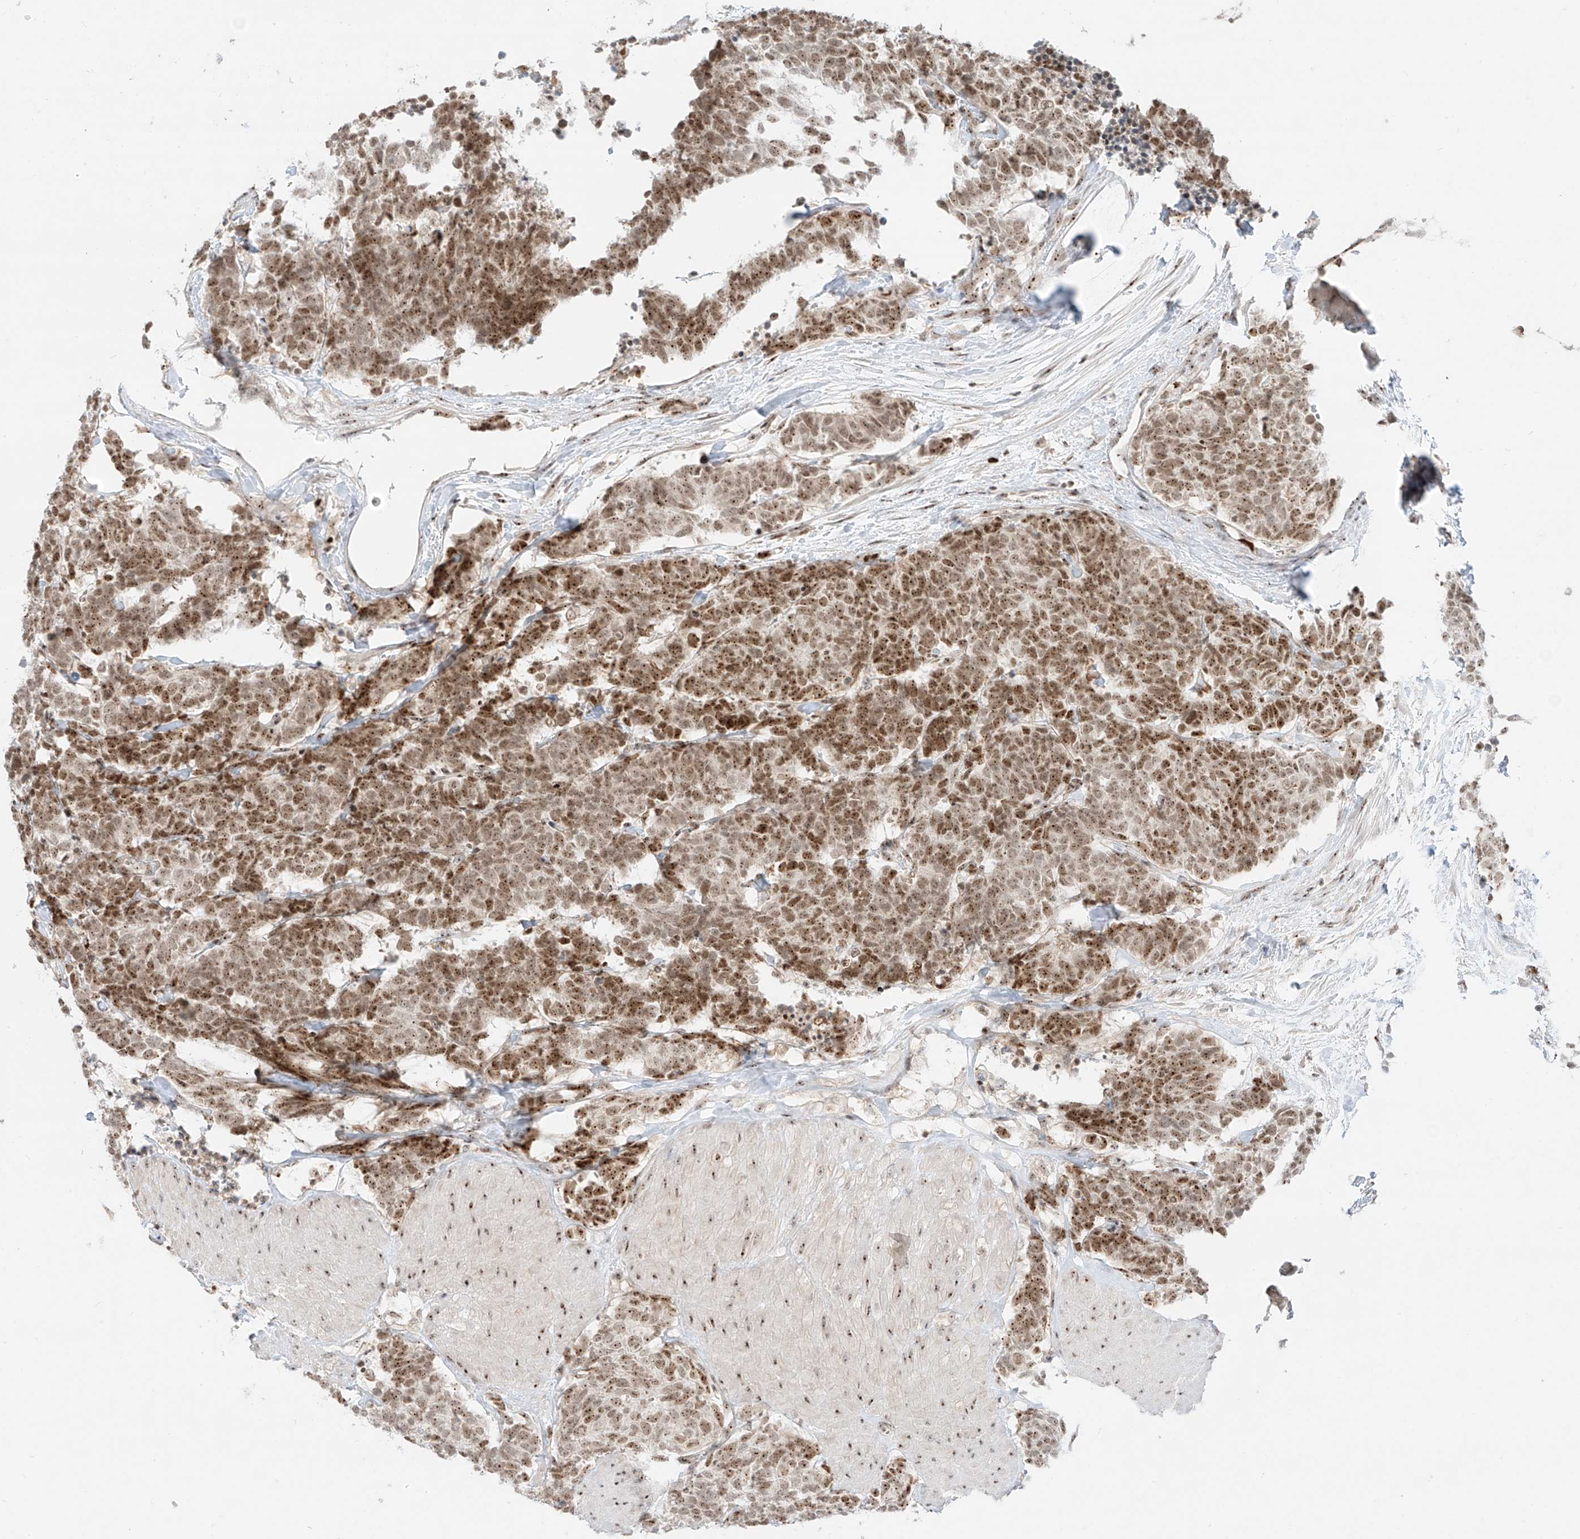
{"staining": {"intensity": "moderate", "quantity": ">75%", "location": "cytoplasmic/membranous,nuclear"}, "tissue": "carcinoid", "cell_type": "Tumor cells", "image_type": "cancer", "snomed": [{"axis": "morphology", "description": "Carcinoma, NOS"}, {"axis": "morphology", "description": "Carcinoid, malignant, NOS"}, {"axis": "topography", "description": "Urinary bladder"}], "caption": "A brown stain highlights moderate cytoplasmic/membranous and nuclear positivity of a protein in human carcinoid tumor cells.", "gene": "ZNF512", "patient": {"sex": "male", "age": 57}}